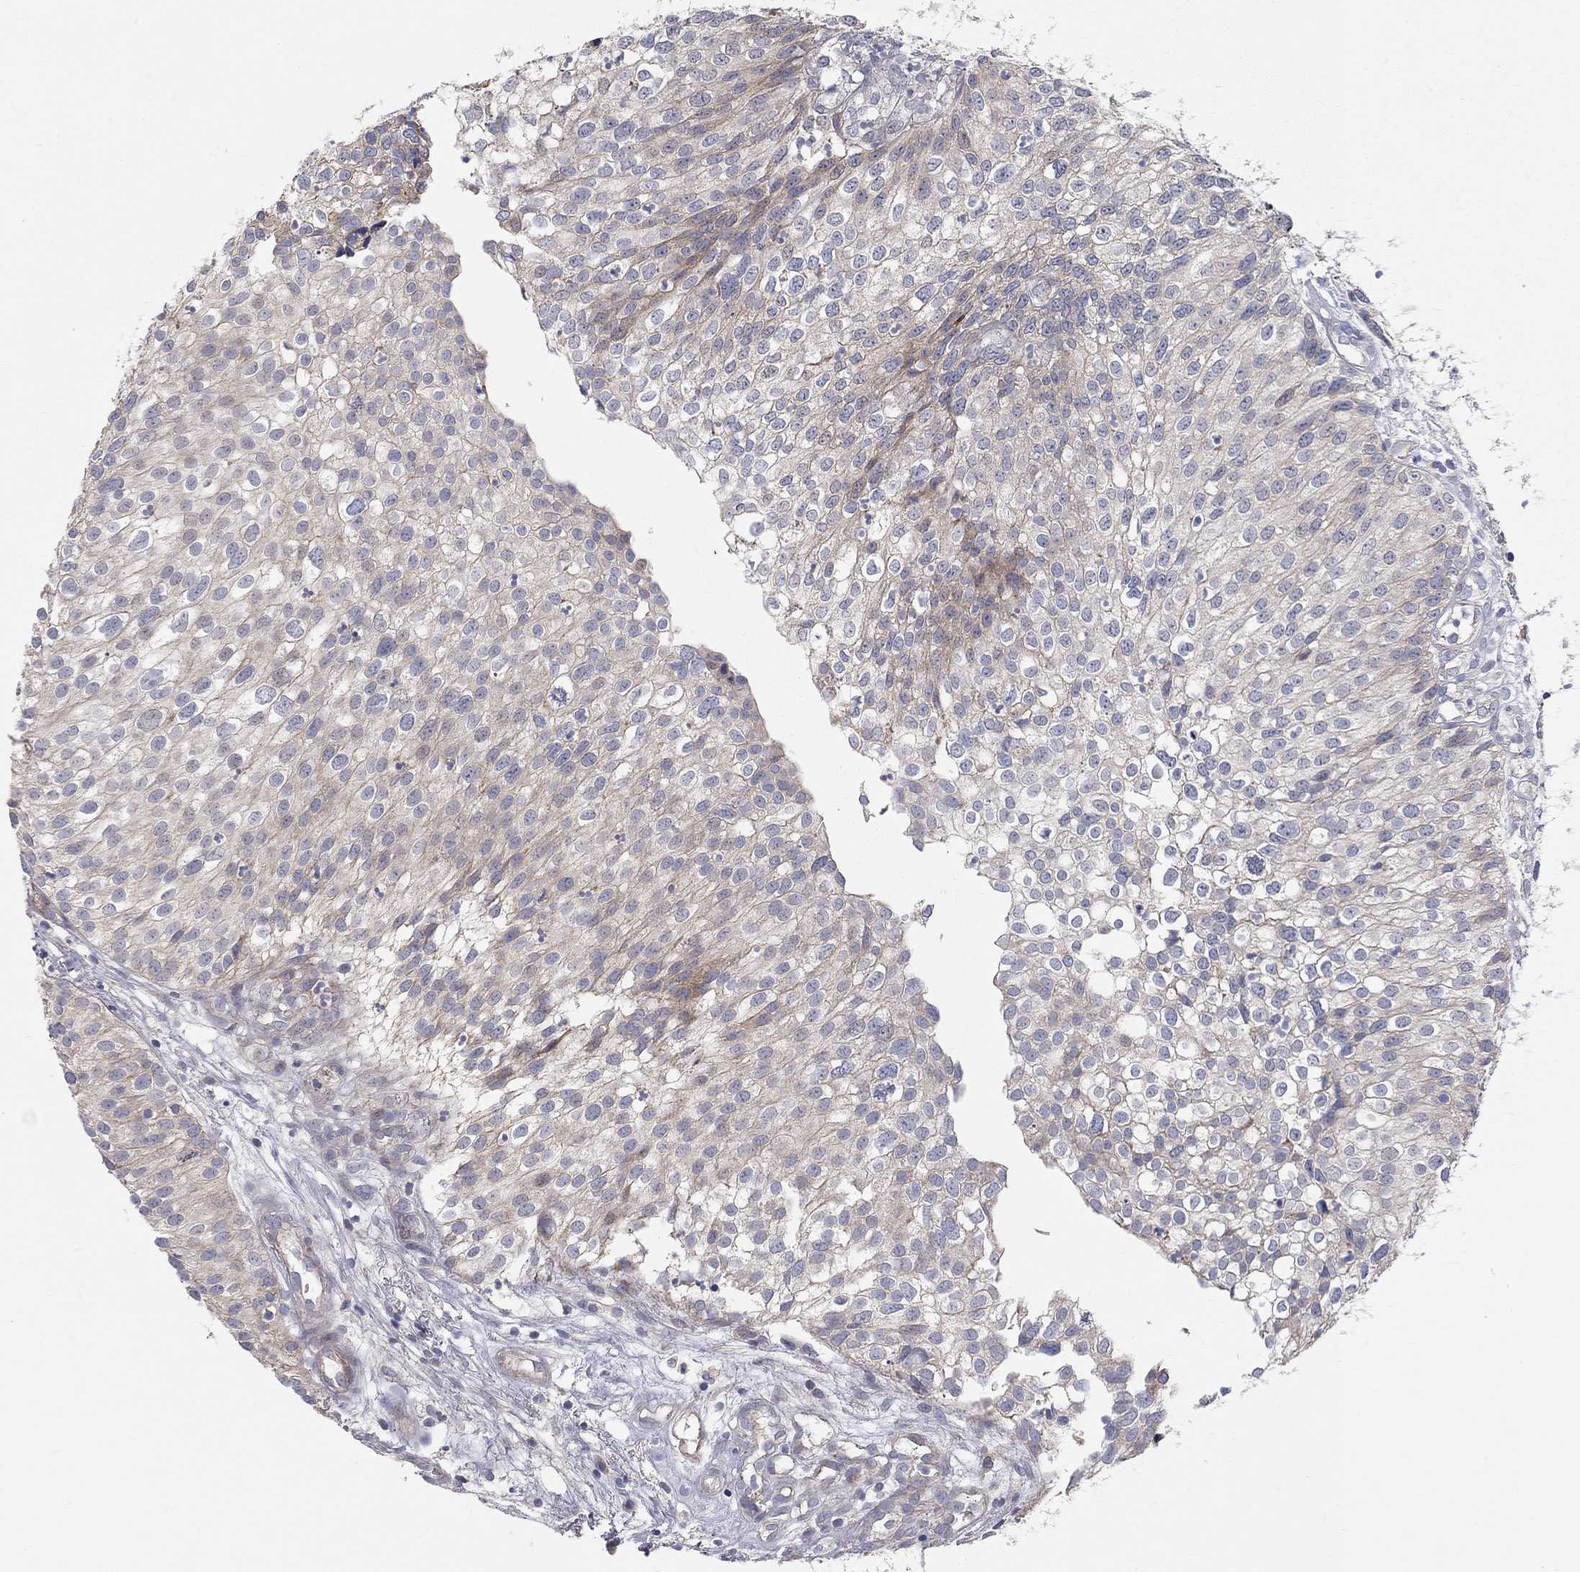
{"staining": {"intensity": "weak", "quantity": "<25%", "location": "cytoplasmic/membranous"}, "tissue": "urothelial cancer", "cell_type": "Tumor cells", "image_type": "cancer", "snomed": [{"axis": "morphology", "description": "Urothelial carcinoma, High grade"}, {"axis": "topography", "description": "Urinary bladder"}], "caption": "The photomicrograph shows no significant staining in tumor cells of urothelial cancer.", "gene": "KANSL1L", "patient": {"sex": "female", "age": 79}}